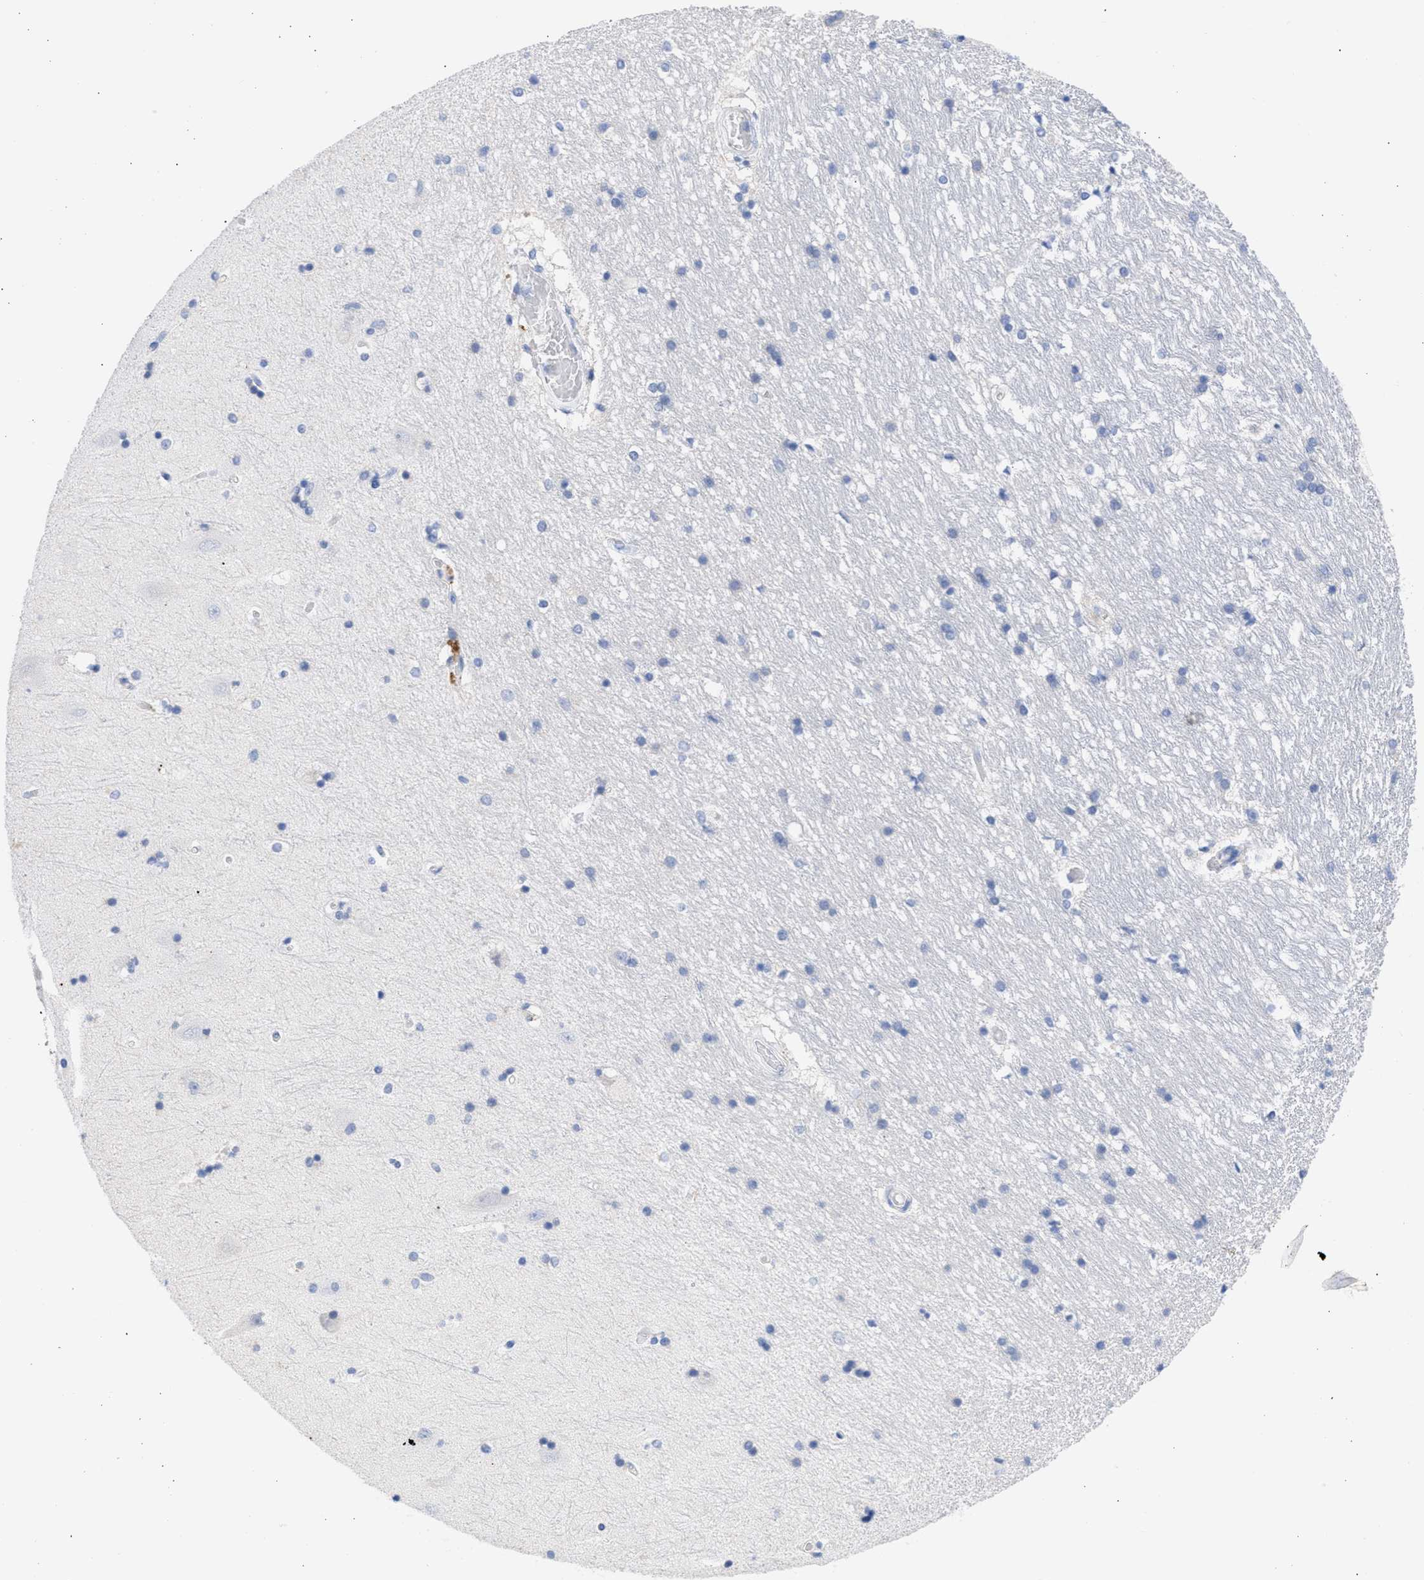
{"staining": {"intensity": "negative", "quantity": "none", "location": "none"}, "tissue": "hippocampus", "cell_type": "Glial cells", "image_type": "normal", "snomed": [{"axis": "morphology", "description": "Normal tissue, NOS"}, {"axis": "topography", "description": "Hippocampus"}], "caption": "Immunohistochemistry (IHC) image of benign hippocampus: hippocampus stained with DAB exhibits no significant protein expression in glial cells.", "gene": "RSPH1", "patient": {"sex": "male", "age": 45}}